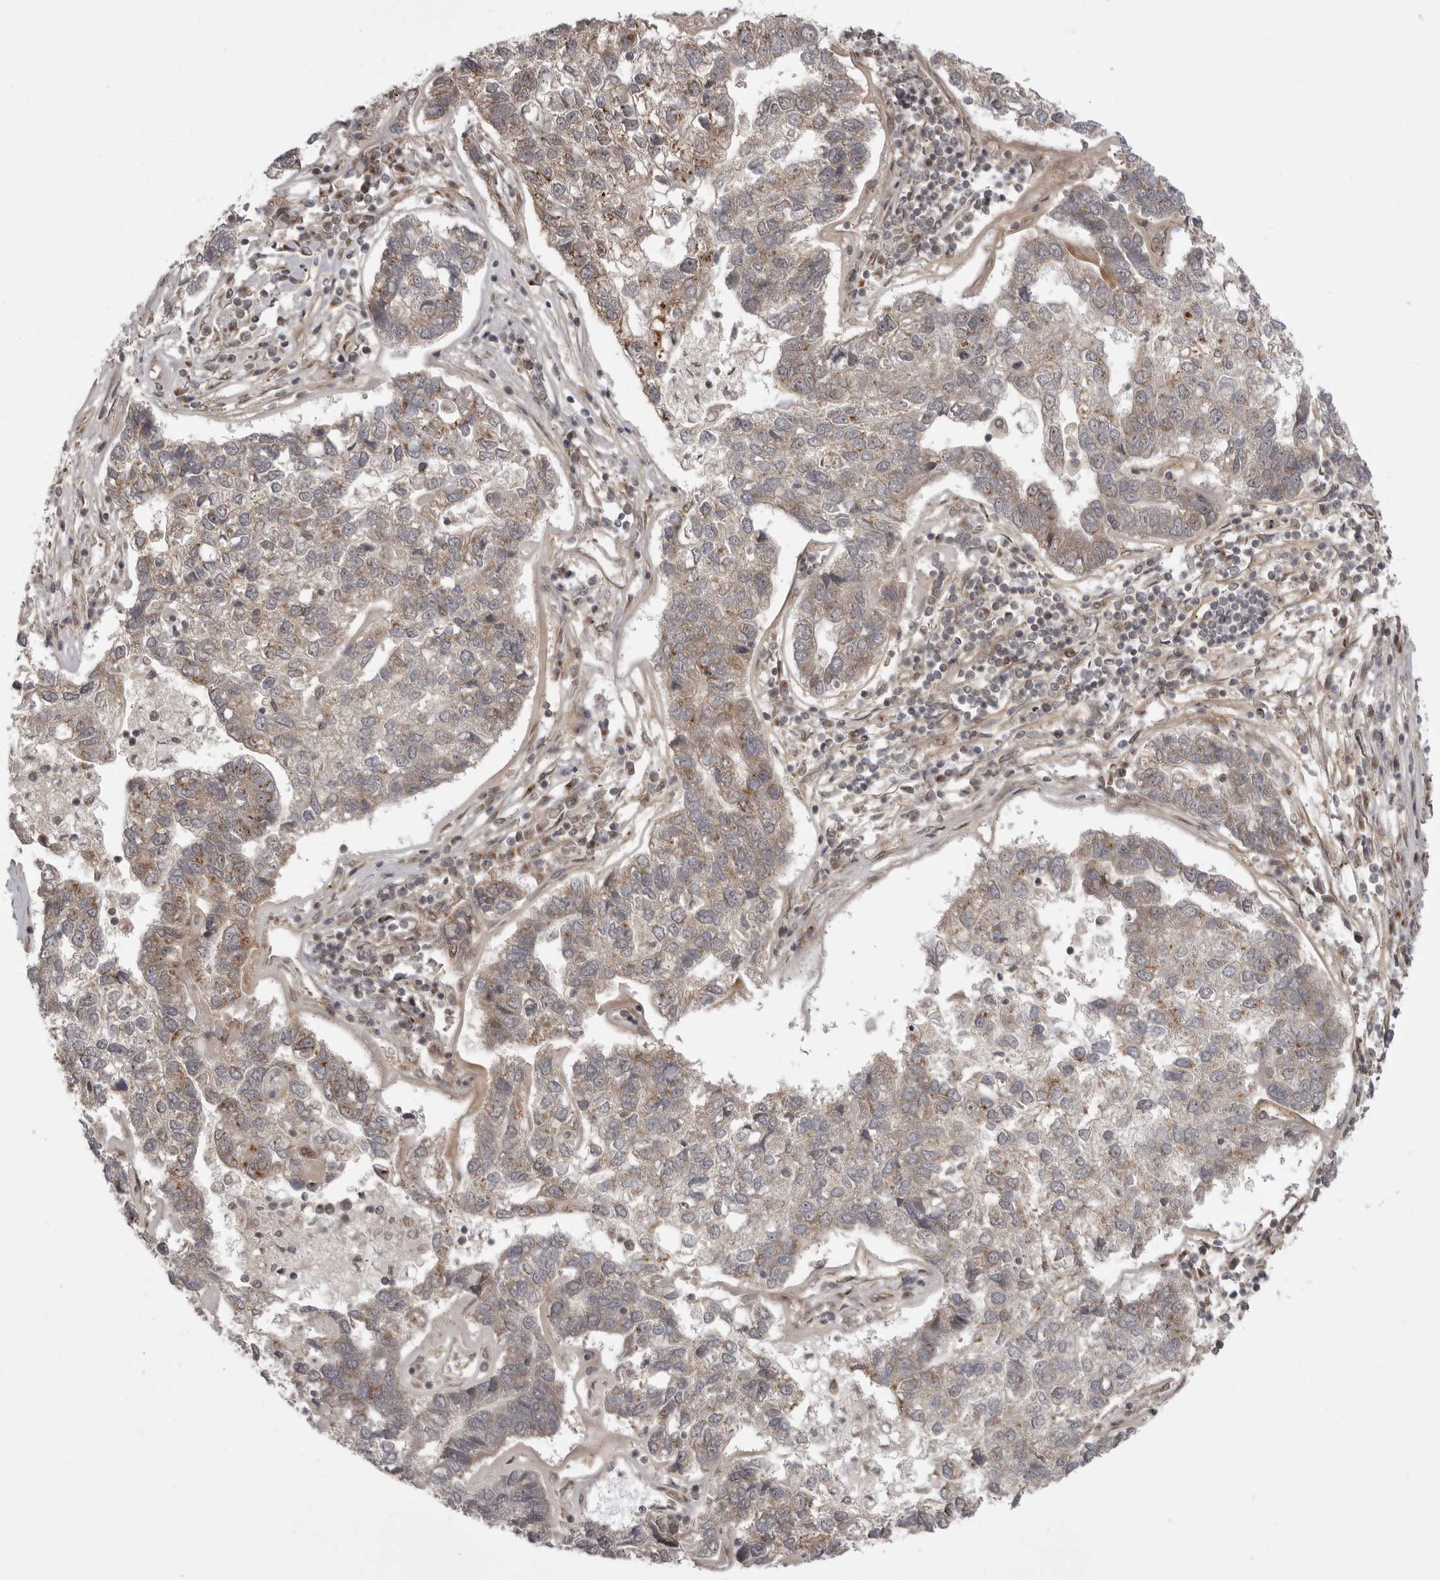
{"staining": {"intensity": "weak", "quantity": "25%-75%", "location": "cytoplasmic/membranous"}, "tissue": "pancreatic cancer", "cell_type": "Tumor cells", "image_type": "cancer", "snomed": [{"axis": "morphology", "description": "Adenocarcinoma, NOS"}, {"axis": "topography", "description": "Pancreas"}], "caption": "Pancreatic adenocarcinoma stained for a protein demonstrates weak cytoplasmic/membranous positivity in tumor cells.", "gene": "PDCL", "patient": {"sex": "female", "age": 61}}